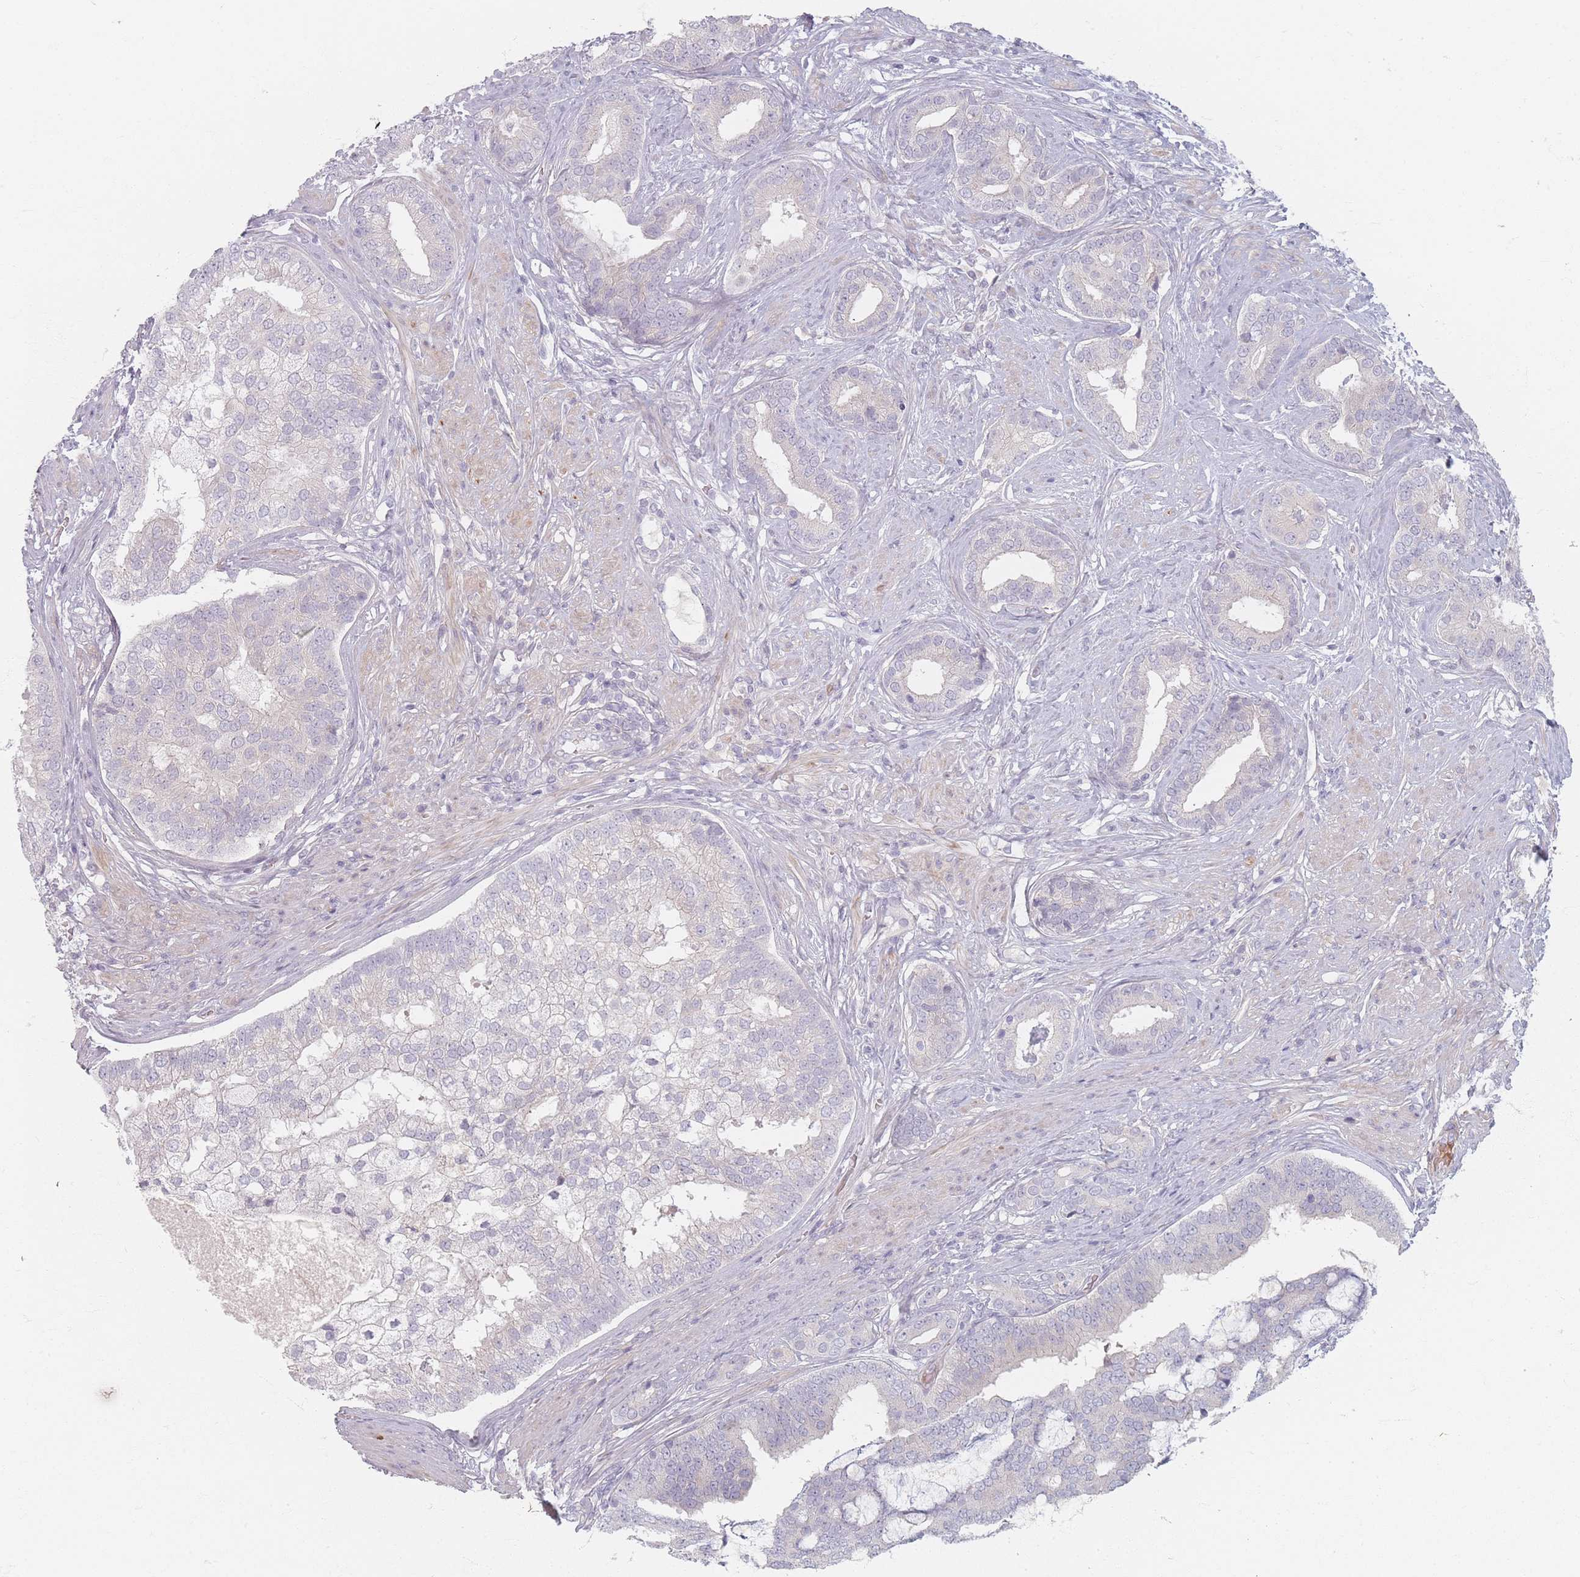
{"staining": {"intensity": "negative", "quantity": "none", "location": "none"}, "tissue": "prostate cancer", "cell_type": "Tumor cells", "image_type": "cancer", "snomed": [{"axis": "morphology", "description": "Adenocarcinoma, High grade"}, {"axis": "topography", "description": "Prostate"}], "caption": "This image is of prostate cancer stained with immunohistochemistry (IHC) to label a protein in brown with the nuclei are counter-stained blue. There is no positivity in tumor cells. (DAB immunohistochemistry (IHC) with hematoxylin counter stain).", "gene": "TMOD1", "patient": {"sex": "male", "age": 55}}